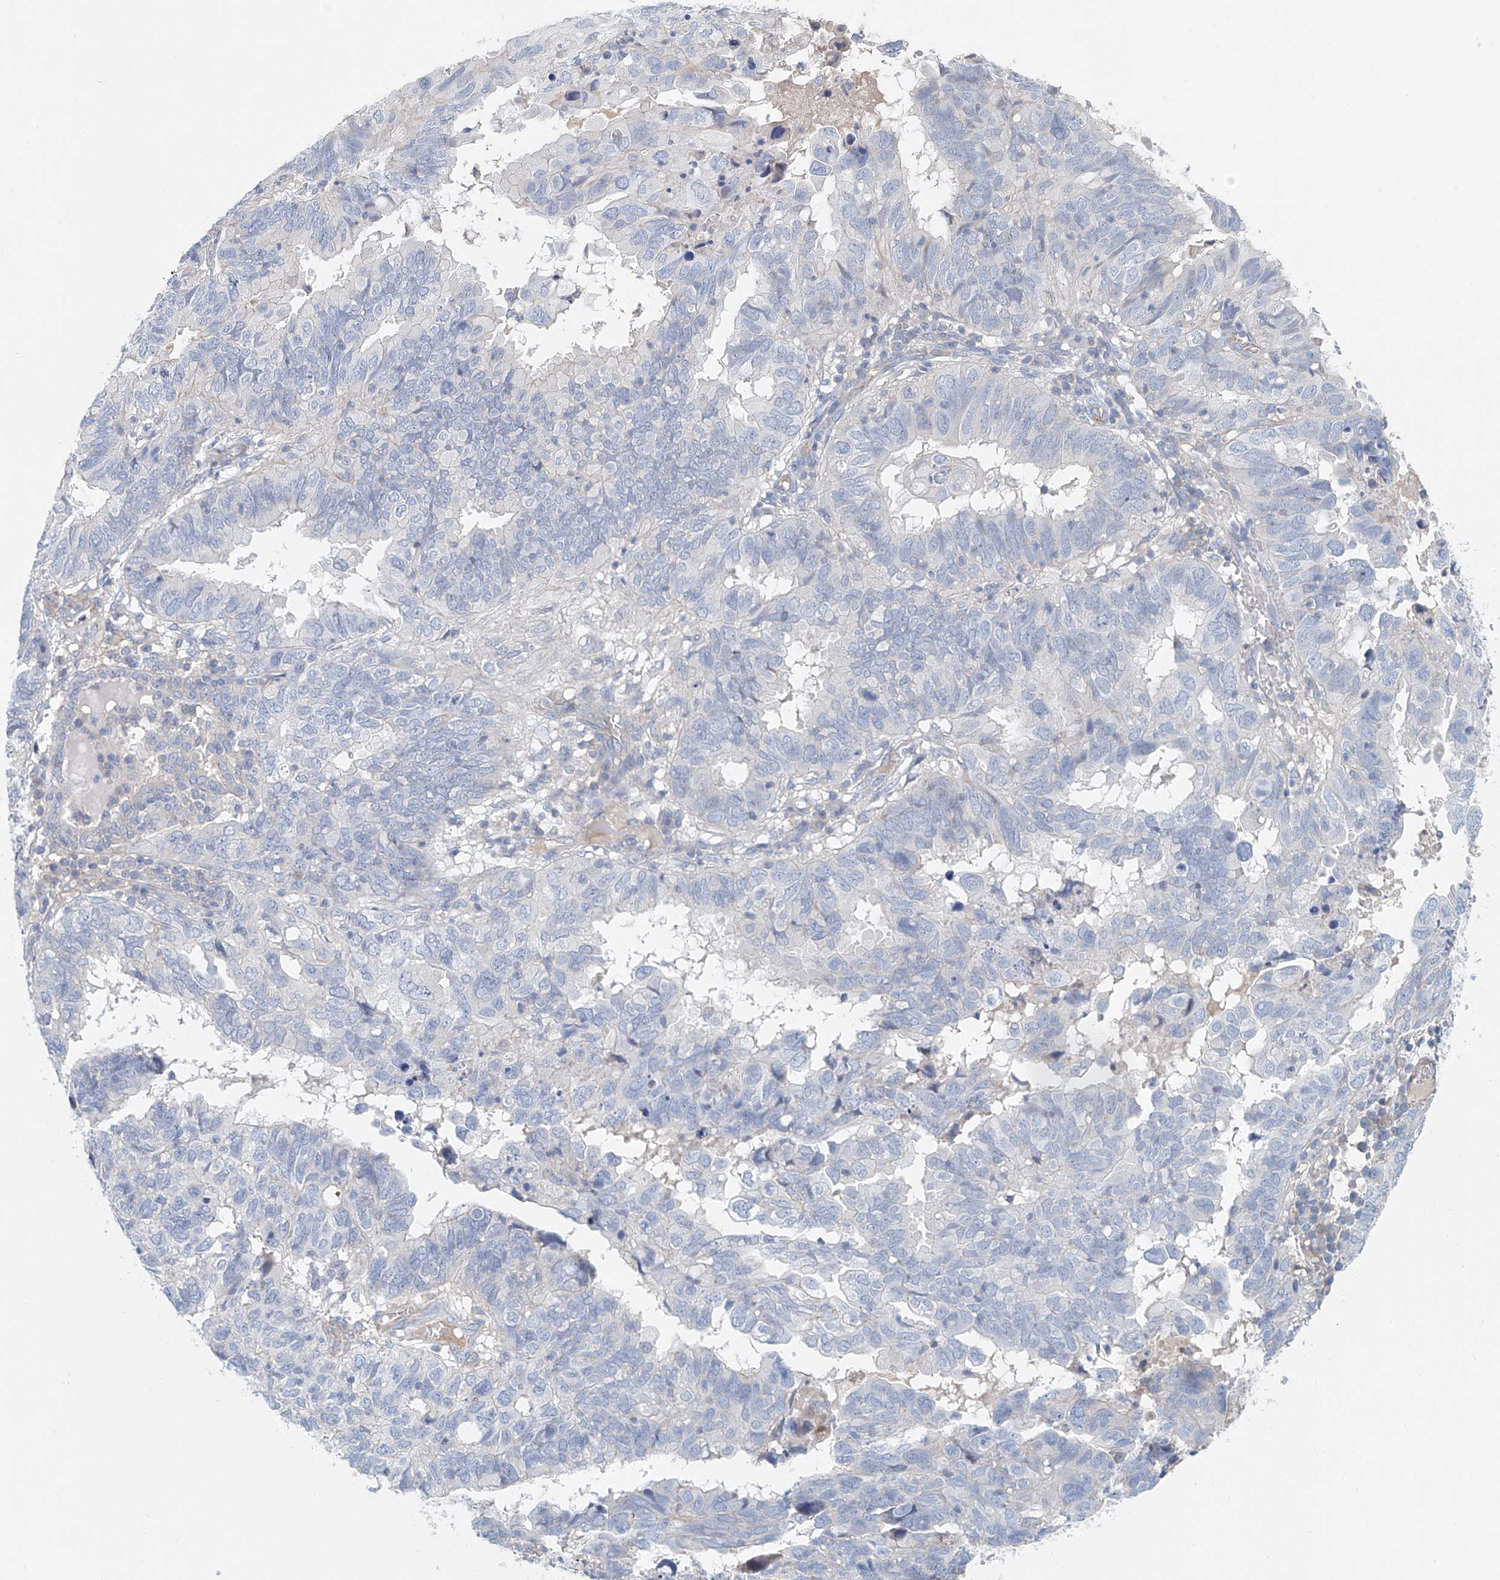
{"staining": {"intensity": "negative", "quantity": "none", "location": "none"}, "tissue": "endometrial cancer", "cell_type": "Tumor cells", "image_type": "cancer", "snomed": [{"axis": "morphology", "description": "Adenocarcinoma, NOS"}, {"axis": "topography", "description": "Uterus"}], "caption": "Endometrial cancer was stained to show a protein in brown. There is no significant positivity in tumor cells.", "gene": "FRYL", "patient": {"sex": "female", "age": 77}}